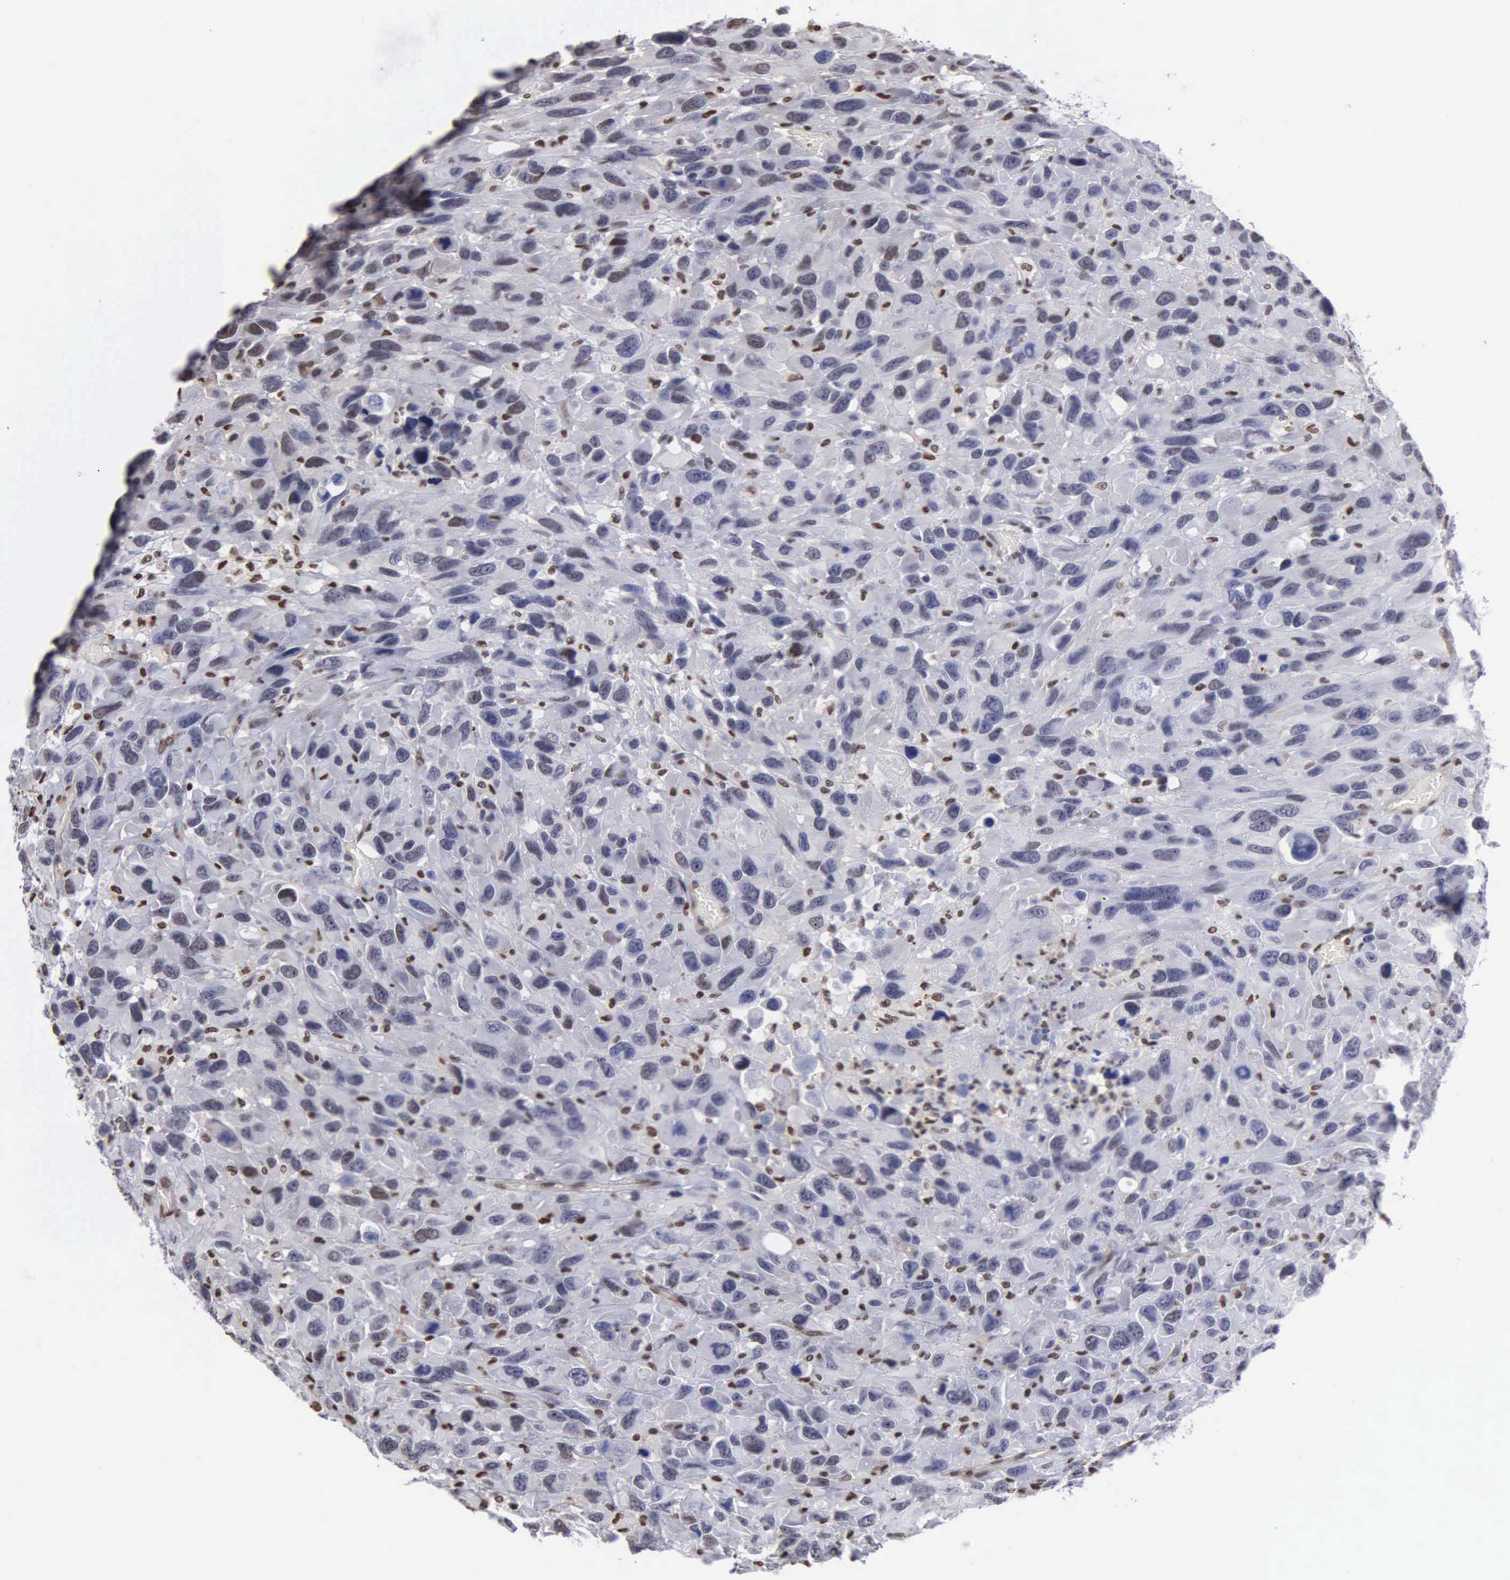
{"staining": {"intensity": "weak", "quantity": "<25%", "location": "nuclear"}, "tissue": "renal cancer", "cell_type": "Tumor cells", "image_type": "cancer", "snomed": [{"axis": "morphology", "description": "Adenocarcinoma, NOS"}, {"axis": "topography", "description": "Kidney"}], "caption": "A high-resolution photomicrograph shows IHC staining of adenocarcinoma (renal), which displays no significant staining in tumor cells.", "gene": "CCNG1", "patient": {"sex": "male", "age": 79}}